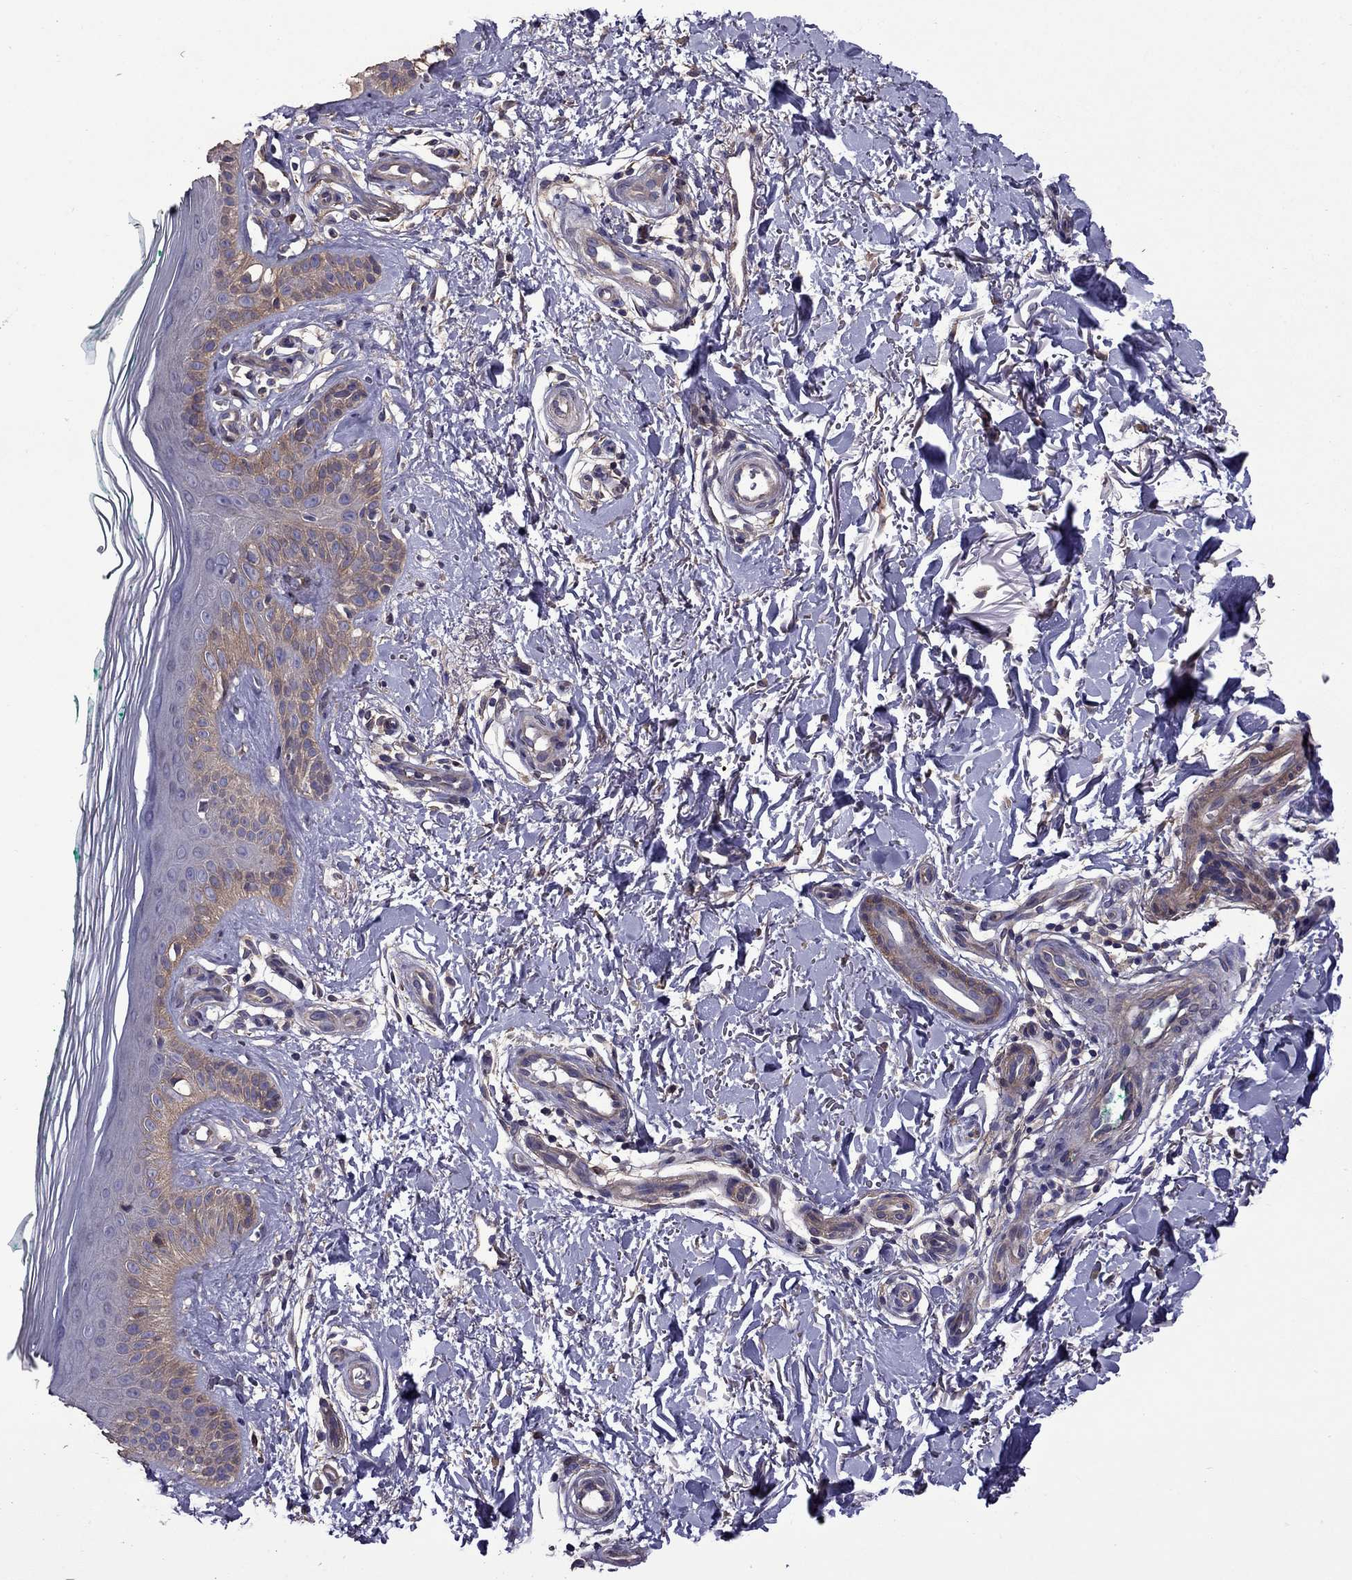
{"staining": {"intensity": "negative", "quantity": "none", "location": "none"}, "tissue": "skin", "cell_type": "Fibroblasts", "image_type": "normal", "snomed": [{"axis": "morphology", "description": "Normal tissue, NOS"}, {"axis": "morphology", "description": "Inflammation, NOS"}, {"axis": "morphology", "description": "Fibrosis, NOS"}, {"axis": "topography", "description": "Skin"}], "caption": "Immunohistochemistry of benign human skin exhibits no expression in fibroblasts.", "gene": "ITGB1", "patient": {"sex": "male", "age": 71}}